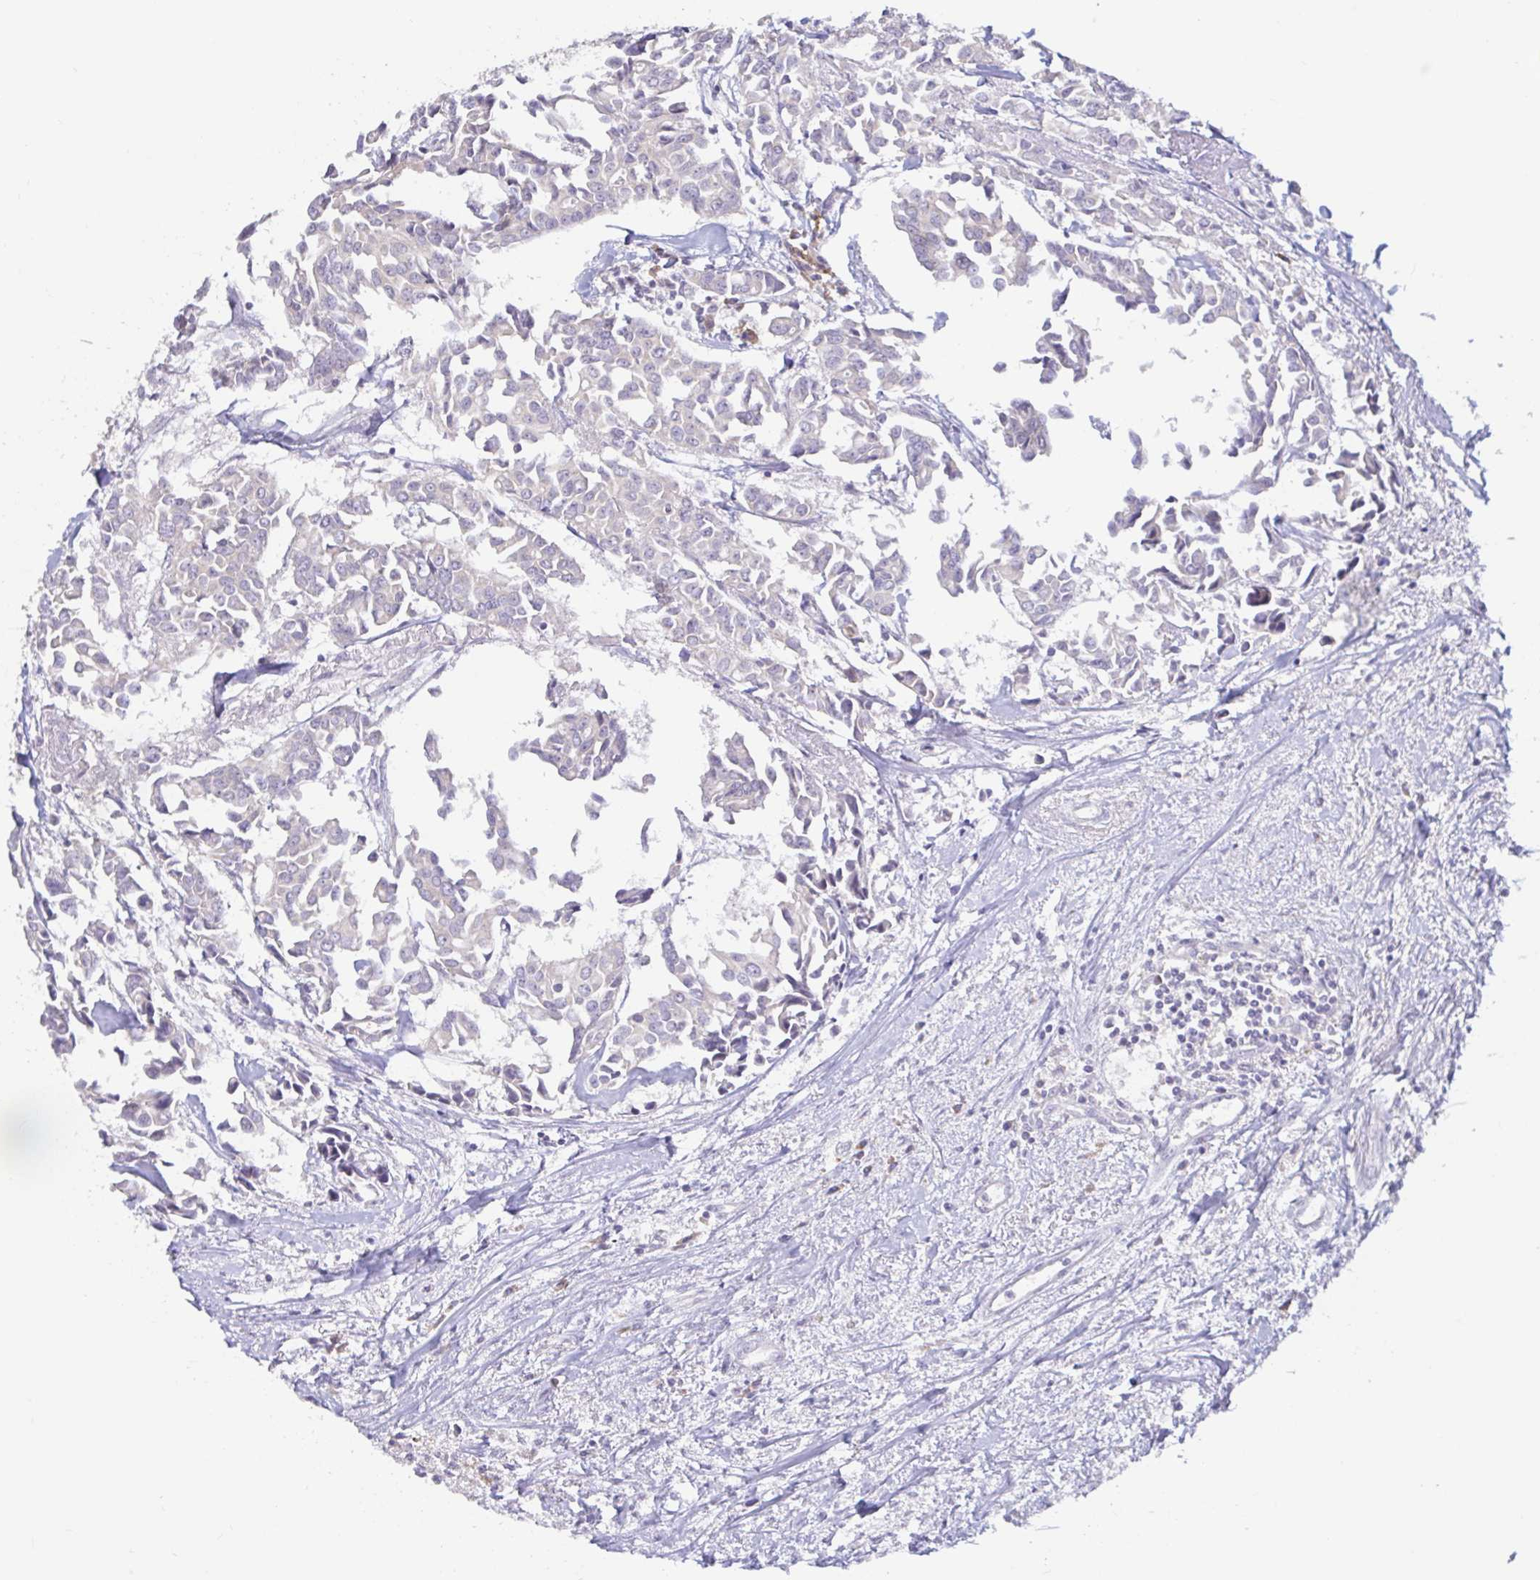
{"staining": {"intensity": "negative", "quantity": "none", "location": "none"}, "tissue": "breast cancer", "cell_type": "Tumor cells", "image_type": "cancer", "snomed": [{"axis": "morphology", "description": "Duct carcinoma"}, {"axis": "topography", "description": "Breast"}], "caption": "Immunohistochemistry of human breast intraductal carcinoma exhibits no expression in tumor cells.", "gene": "LARP1", "patient": {"sex": "female", "age": 54}}